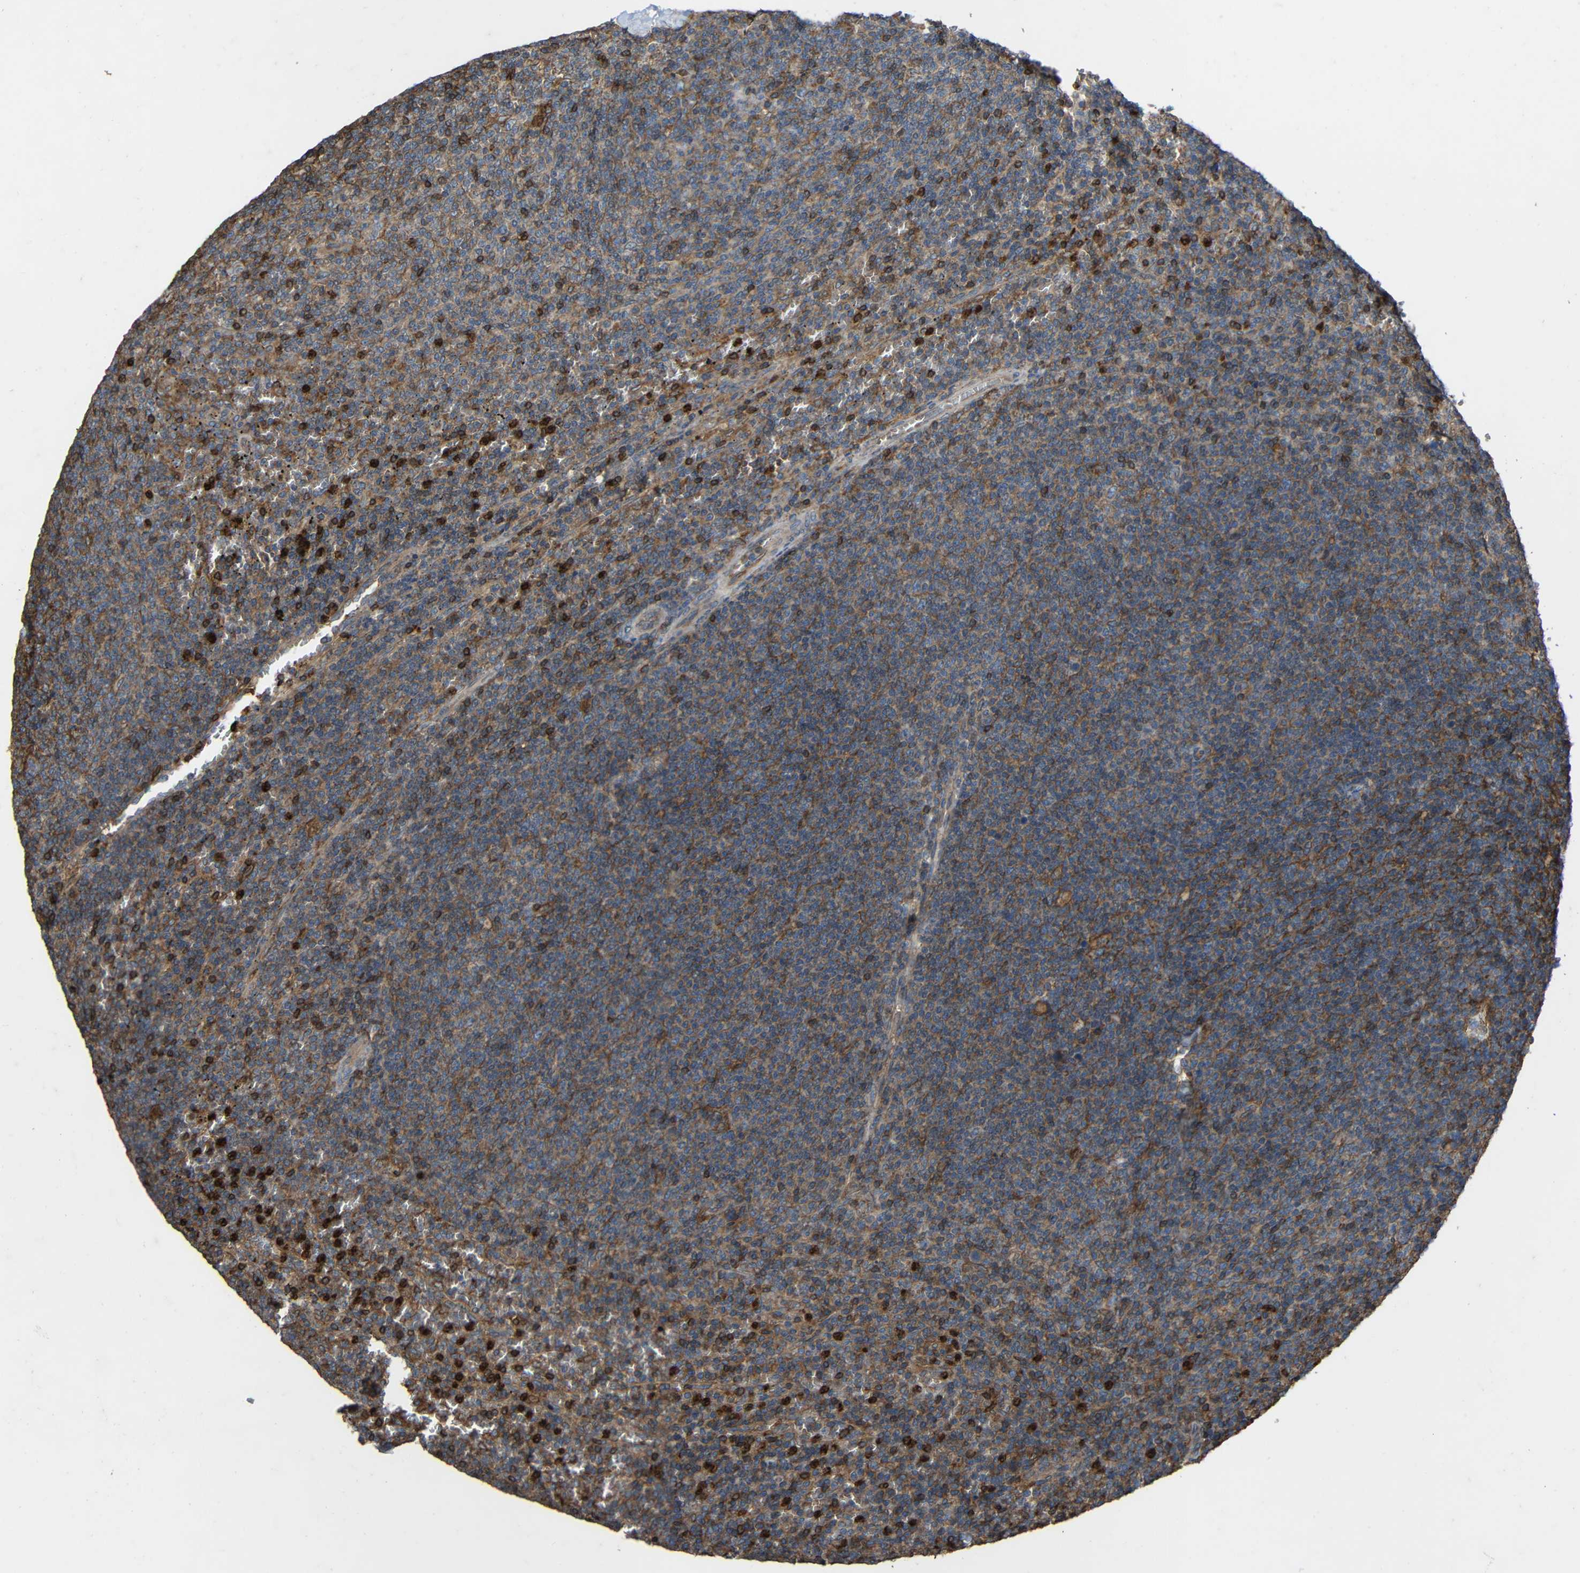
{"staining": {"intensity": "moderate", "quantity": ">75%", "location": "cytoplasmic/membranous"}, "tissue": "lymphoma", "cell_type": "Tumor cells", "image_type": "cancer", "snomed": [{"axis": "morphology", "description": "Malignant lymphoma, non-Hodgkin's type, Low grade"}, {"axis": "topography", "description": "Spleen"}], "caption": "Immunohistochemistry (DAB (3,3'-diaminobenzidine)) staining of human lymphoma demonstrates moderate cytoplasmic/membranous protein staining in approximately >75% of tumor cells.", "gene": "TREM2", "patient": {"sex": "female", "age": 50}}